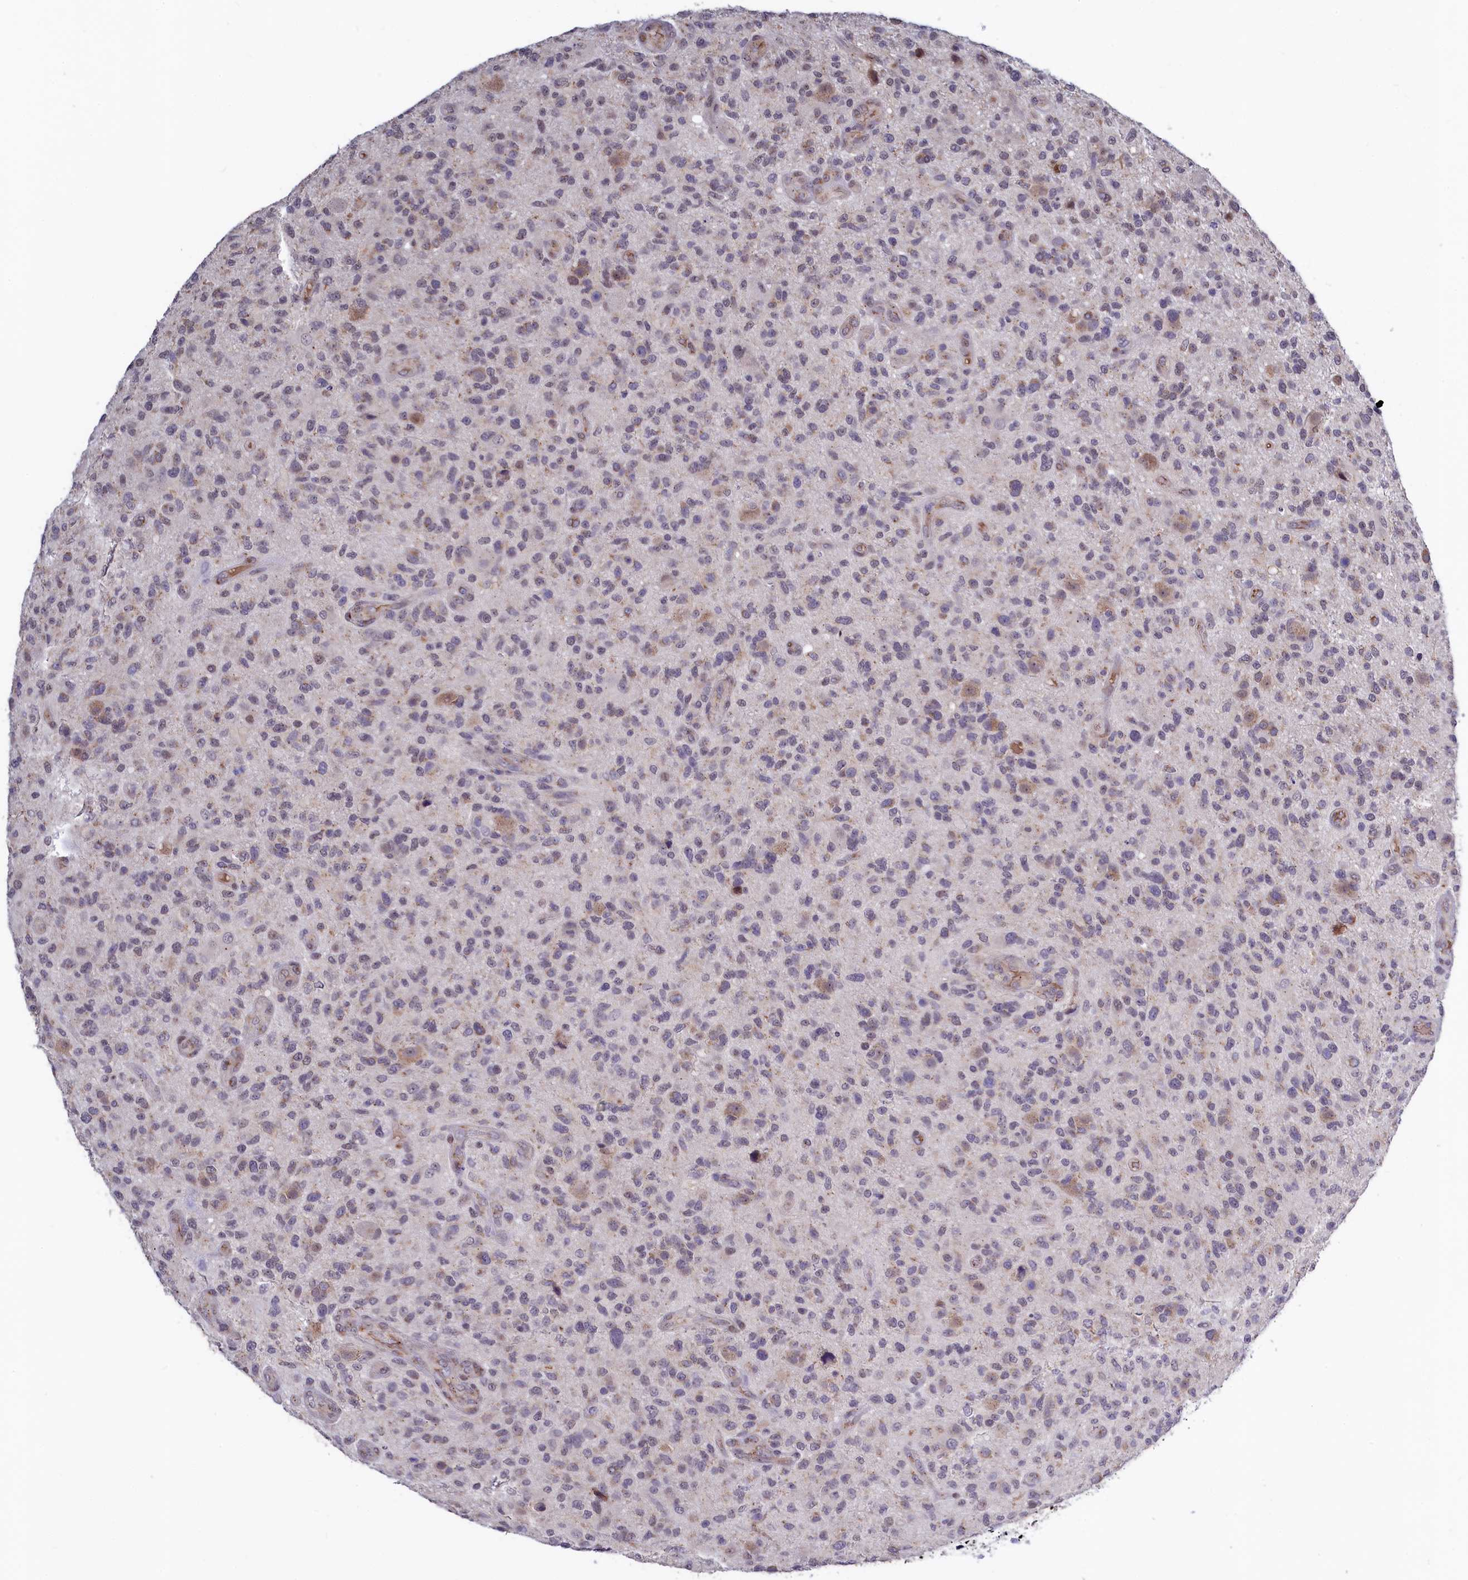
{"staining": {"intensity": "weak", "quantity": "<25%", "location": "cytoplasmic/membranous"}, "tissue": "glioma", "cell_type": "Tumor cells", "image_type": "cancer", "snomed": [{"axis": "morphology", "description": "Glioma, malignant, High grade"}, {"axis": "topography", "description": "Brain"}], "caption": "There is no significant positivity in tumor cells of glioma.", "gene": "SEC24C", "patient": {"sex": "male", "age": 47}}